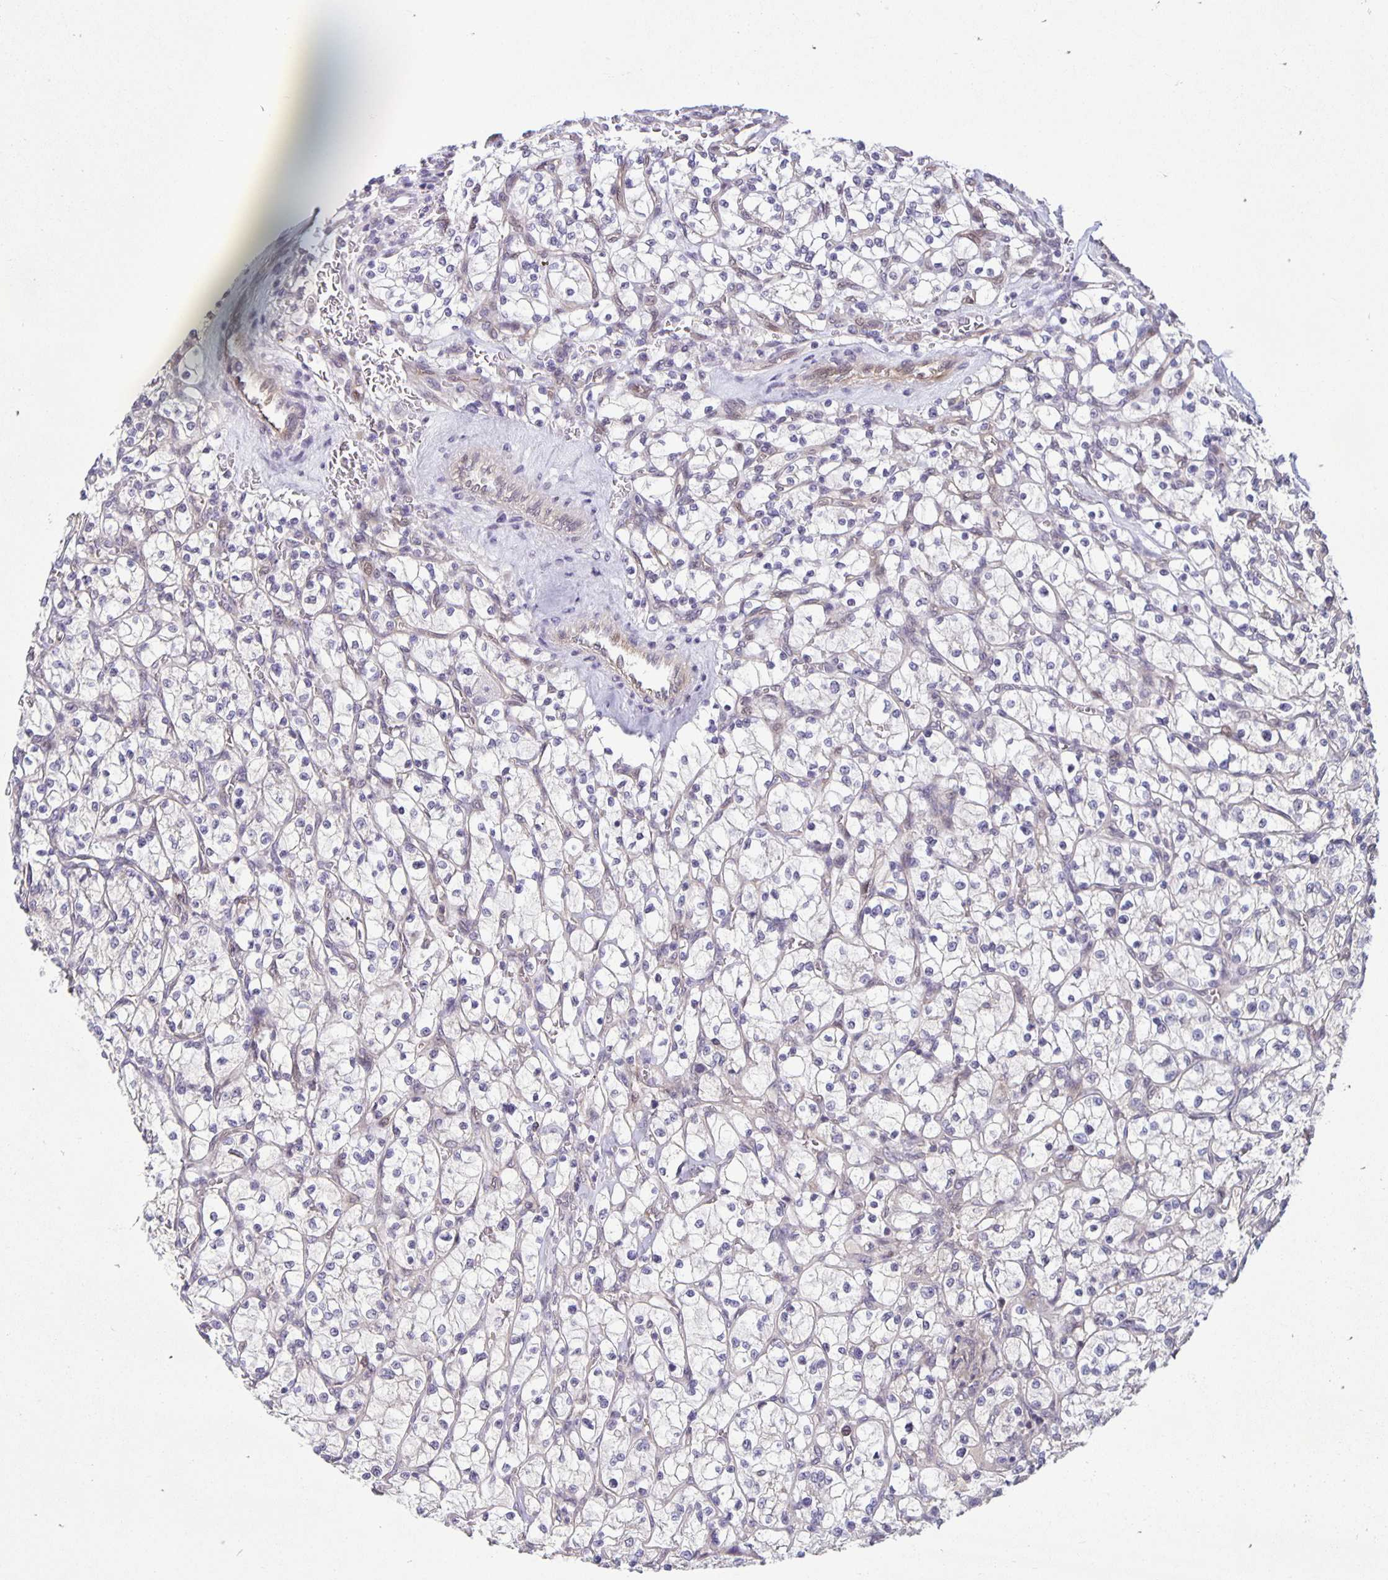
{"staining": {"intensity": "negative", "quantity": "none", "location": "none"}, "tissue": "renal cancer", "cell_type": "Tumor cells", "image_type": "cancer", "snomed": [{"axis": "morphology", "description": "Adenocarcinoma, NOS"}, {"axis": "topography", "description": "Kidney"}], "caption": "High magnification brightfield microscopy of renal cancer stained with DAB (brown) and counterstained with hematoxylin (blue): tumor cells show no significant positivity. The staining was performed using DAB (3,3'-diaminobenzidine) to visualize the protein expression in brown, while the nuclei were stained in blue with hematoxylin (Magnification: 20x).", "gene": "TAX1BP3", "patient": {"sex": "female", "age": 64}}